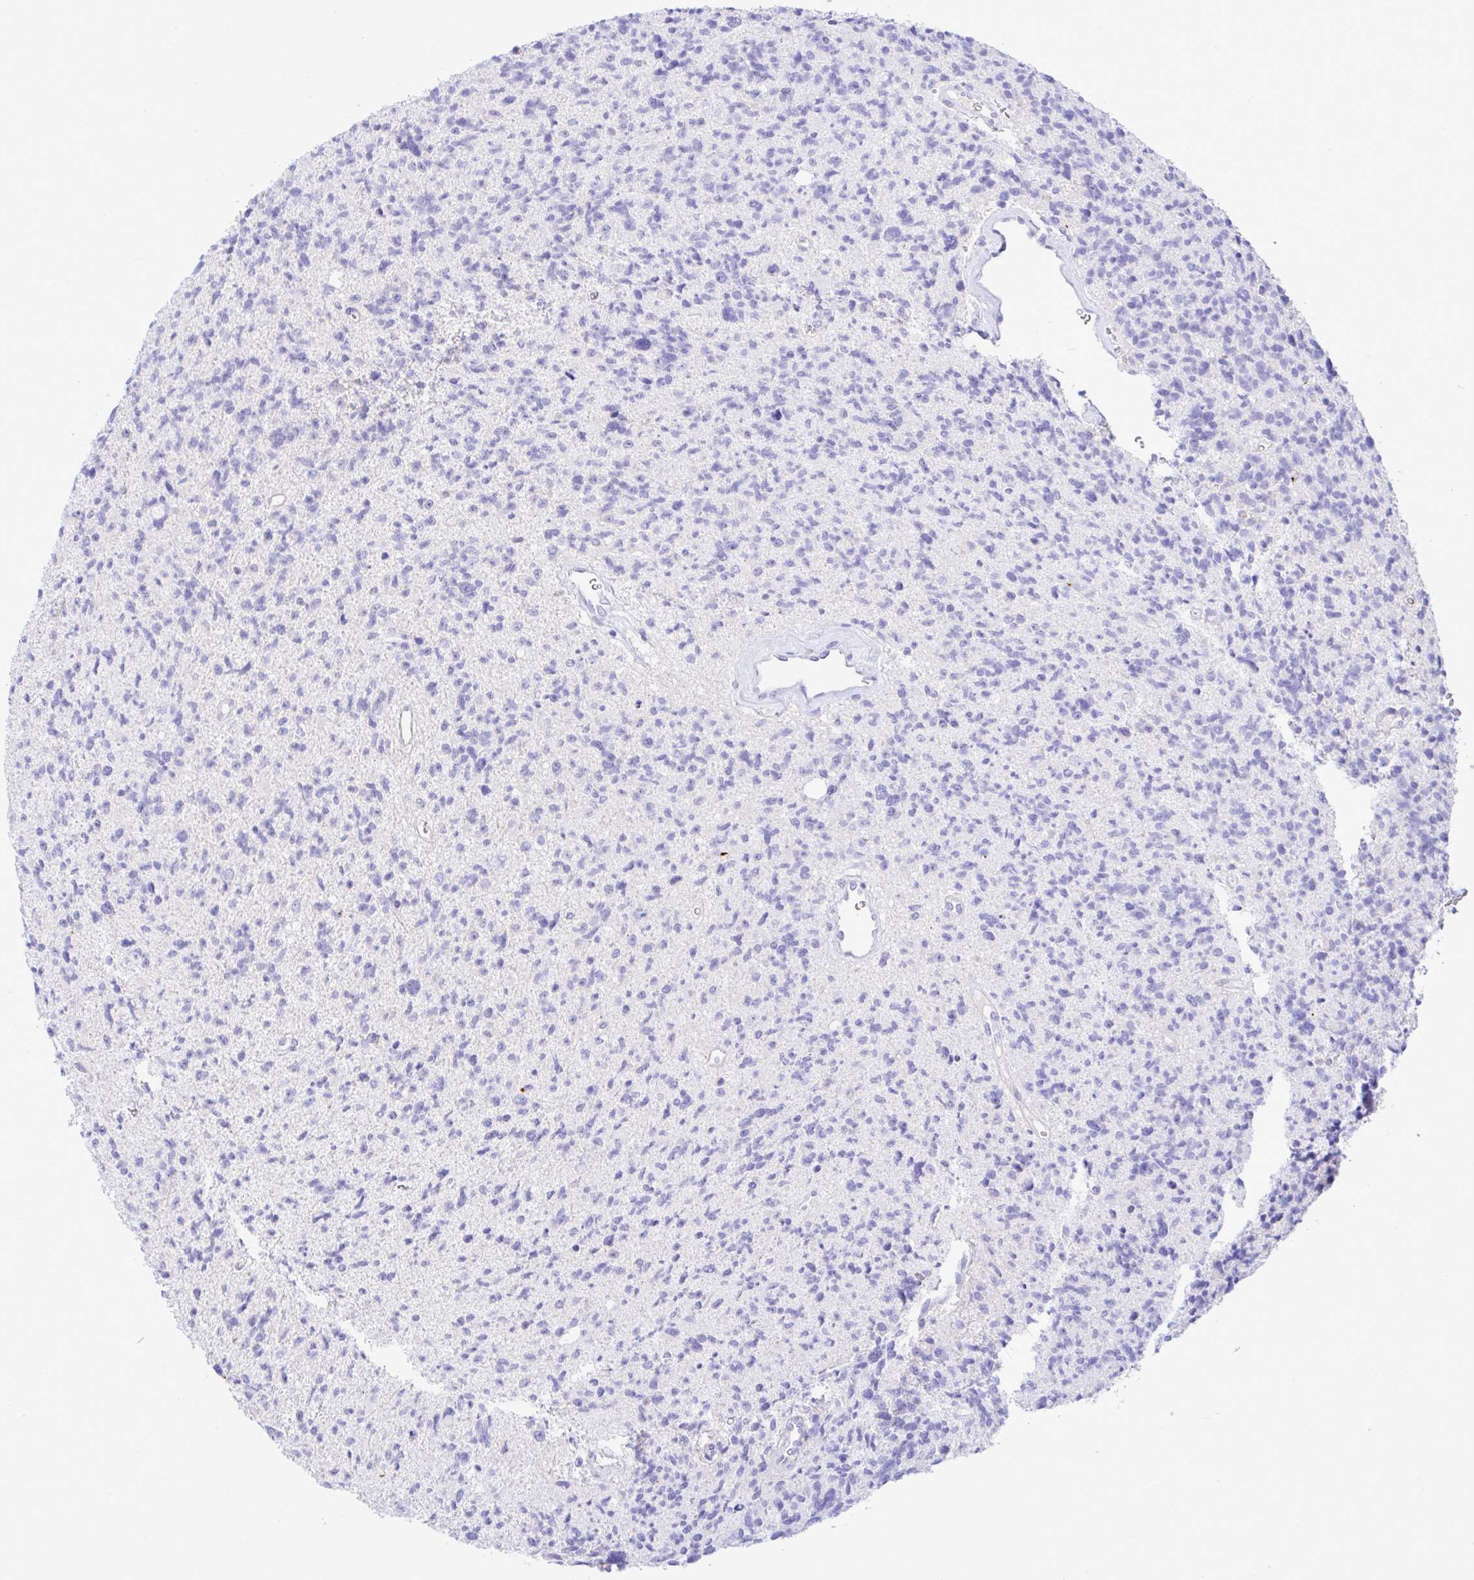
{"staining": {"intensity": "negative", "quantity": "none", "location": "none"}, "tissue": "glioma", "cell_type": "Tumor cells", "image_type": "cancer", "snomed": [{"axis": "morphology", "description": "Glioma, malignant, High grade"}, {"axis": "topography", "description": "Brain"}], "caption": "IHC of human malignant glioma (high-grade) demonstrates no staining in tumor cells.", "gene": "ZNF221", "patient": {"sex": "male", "age": 29}}